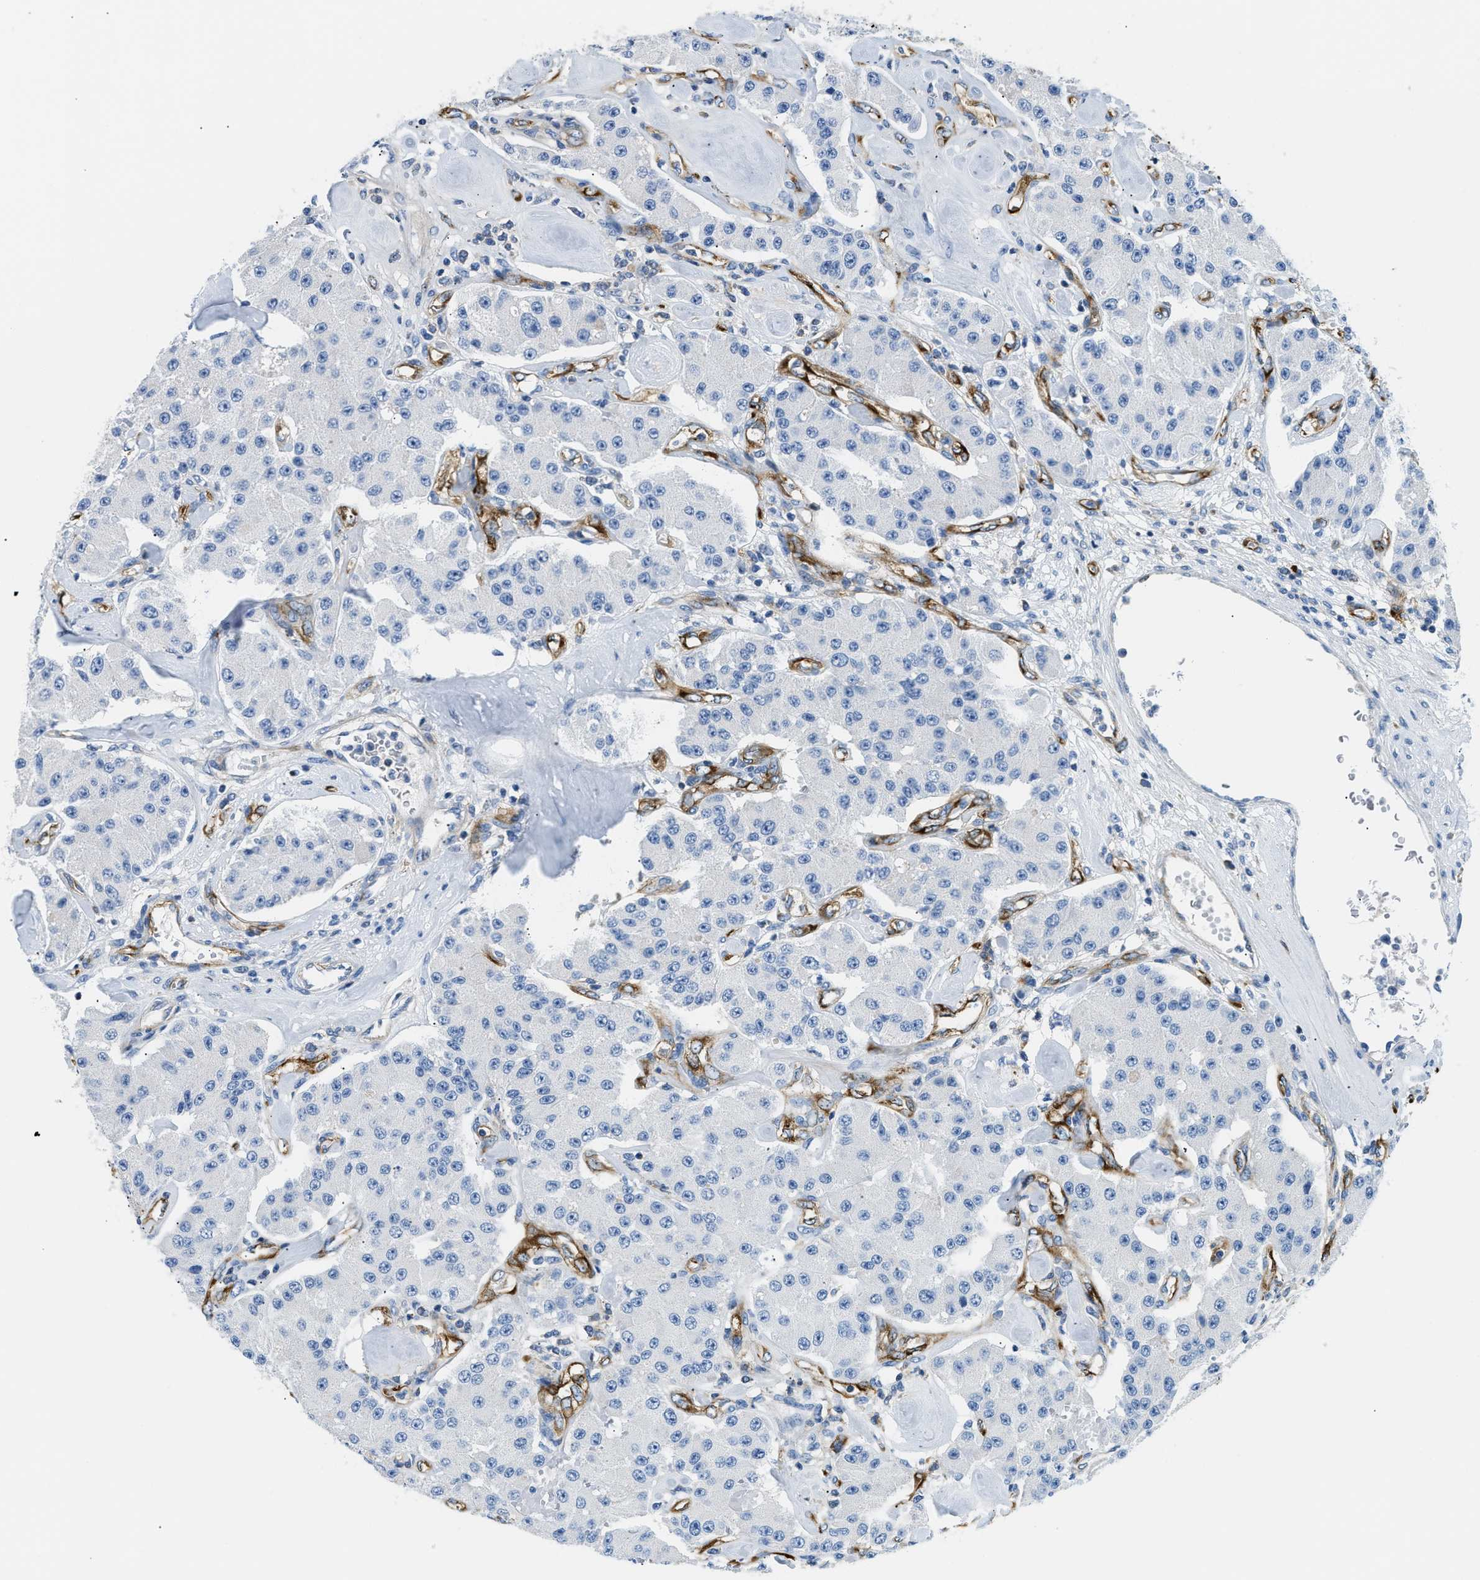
{"staining": {"intensity": "negative", "quantity": "none", "location": "none"}, "tissue": "carcinoid", "cell_type": "Tumor cells", "image_type": "cancer", "snomed": [{"axis": "morphology", "description": "Carcinoid, malignant, NOS"}, {"axis": "topography", "description": "Pancreas"}], "caption": "This image is of carcinoid stained with immunohistochemistry to label a protein in brown with the nuclei are counter-stained blue. There is no staining in tumor cells.", "gene": "COL15A1", "patient": {"sex": "male", "age": 41}}